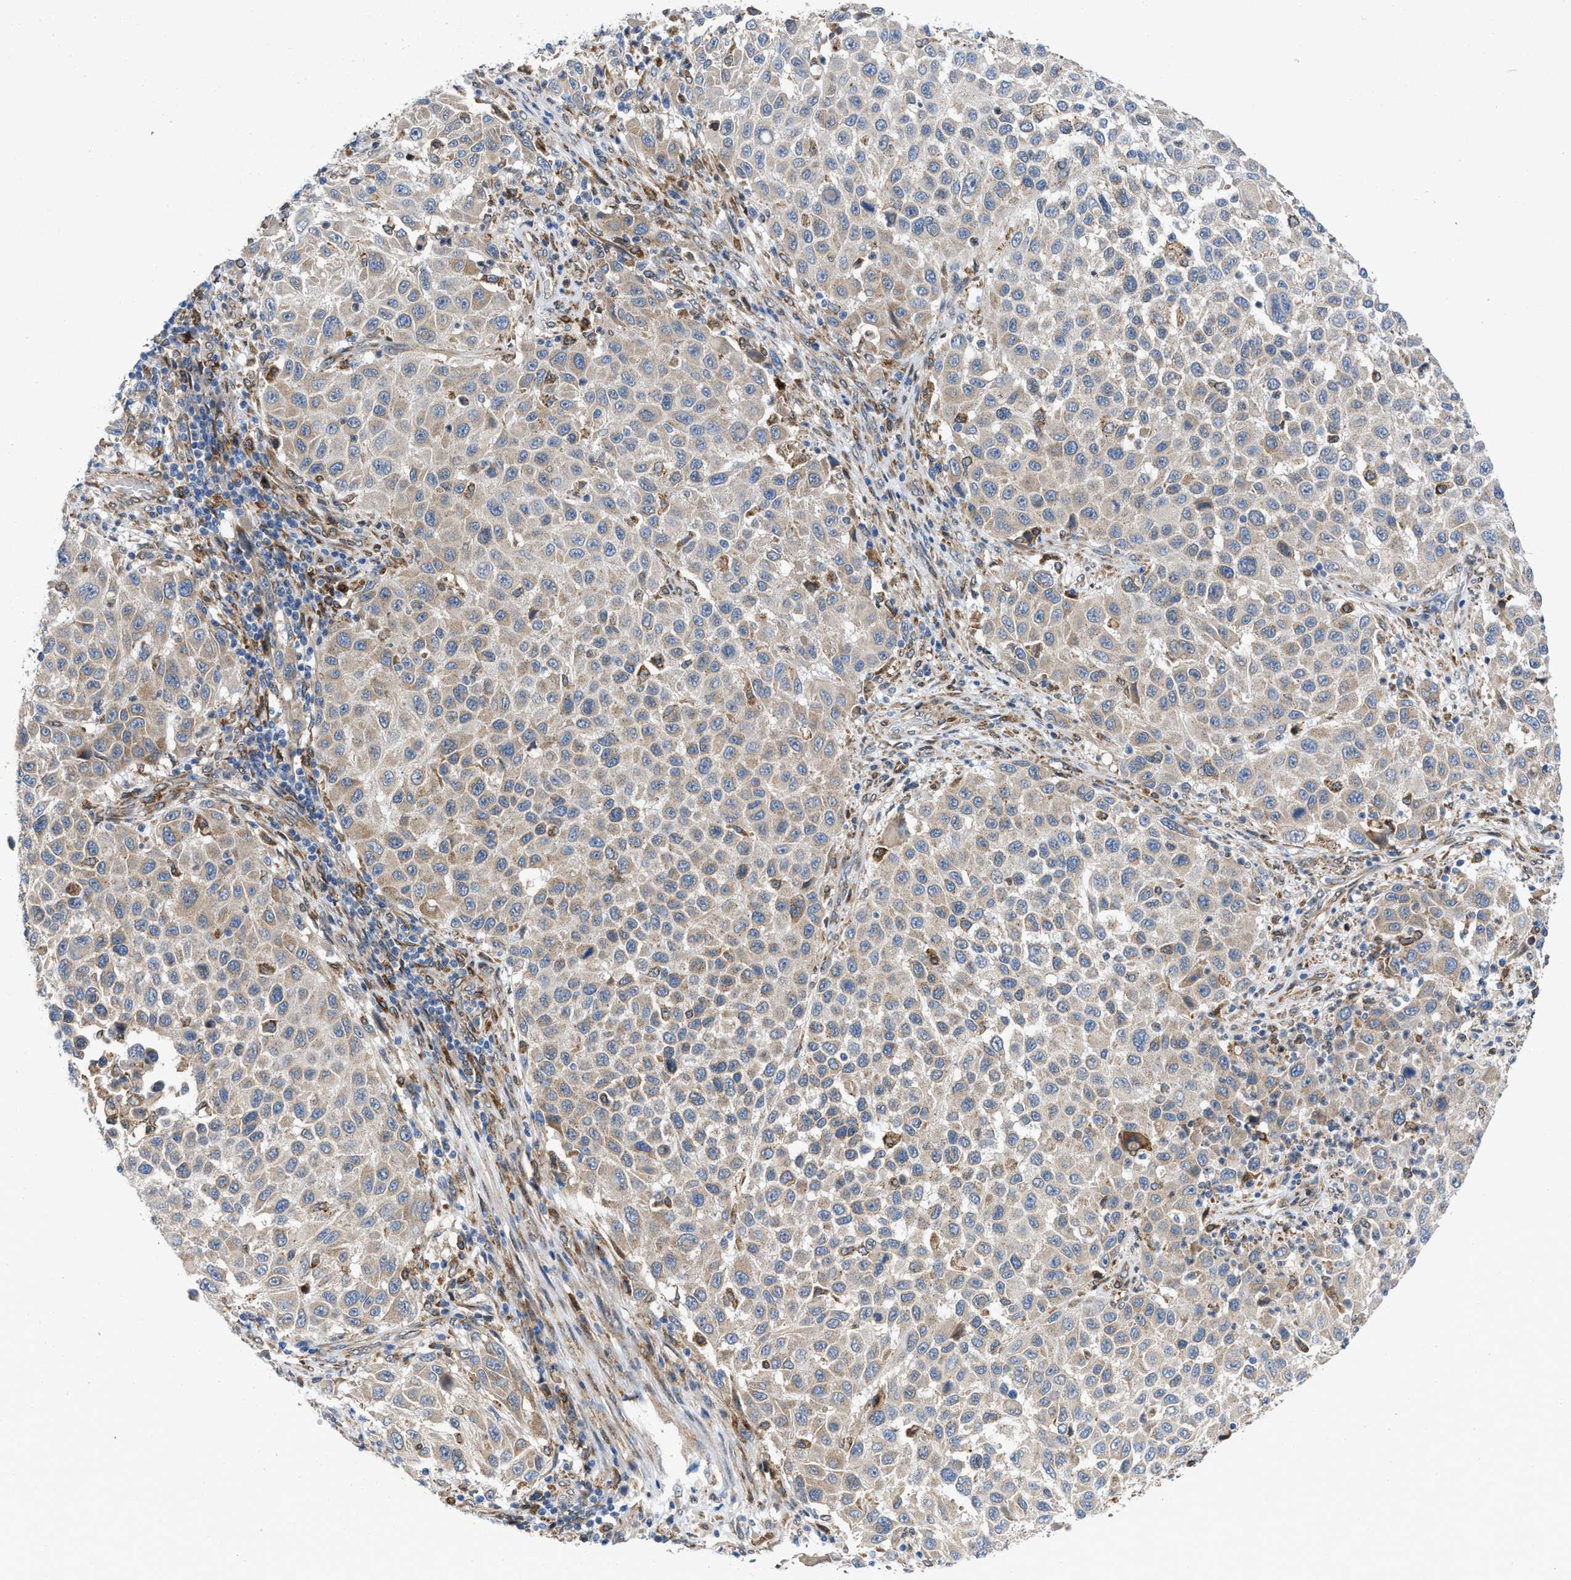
{"staining": {"intensity": "weak", "quantity": "<25%", "location": "cytoplasmic/membranous"}, "tissue": "melanoma", "cell_type": "Tumor cells", "image_type": "cancer", "snomed": [{"axis": "morphology", "description": "Malignant melanoma, Metastatic site"}, {"axis": "topography", "description": "Lymph node"}], "caption": "Immunohistochemical staining of human malignant melanoma (metastatic site) demonstrates no significant staining in tumor cells. (DAB immunohistochemistry, high magnification).", "gene": "ERLIN2", "patient": {"sex": "male", "age": 61}}